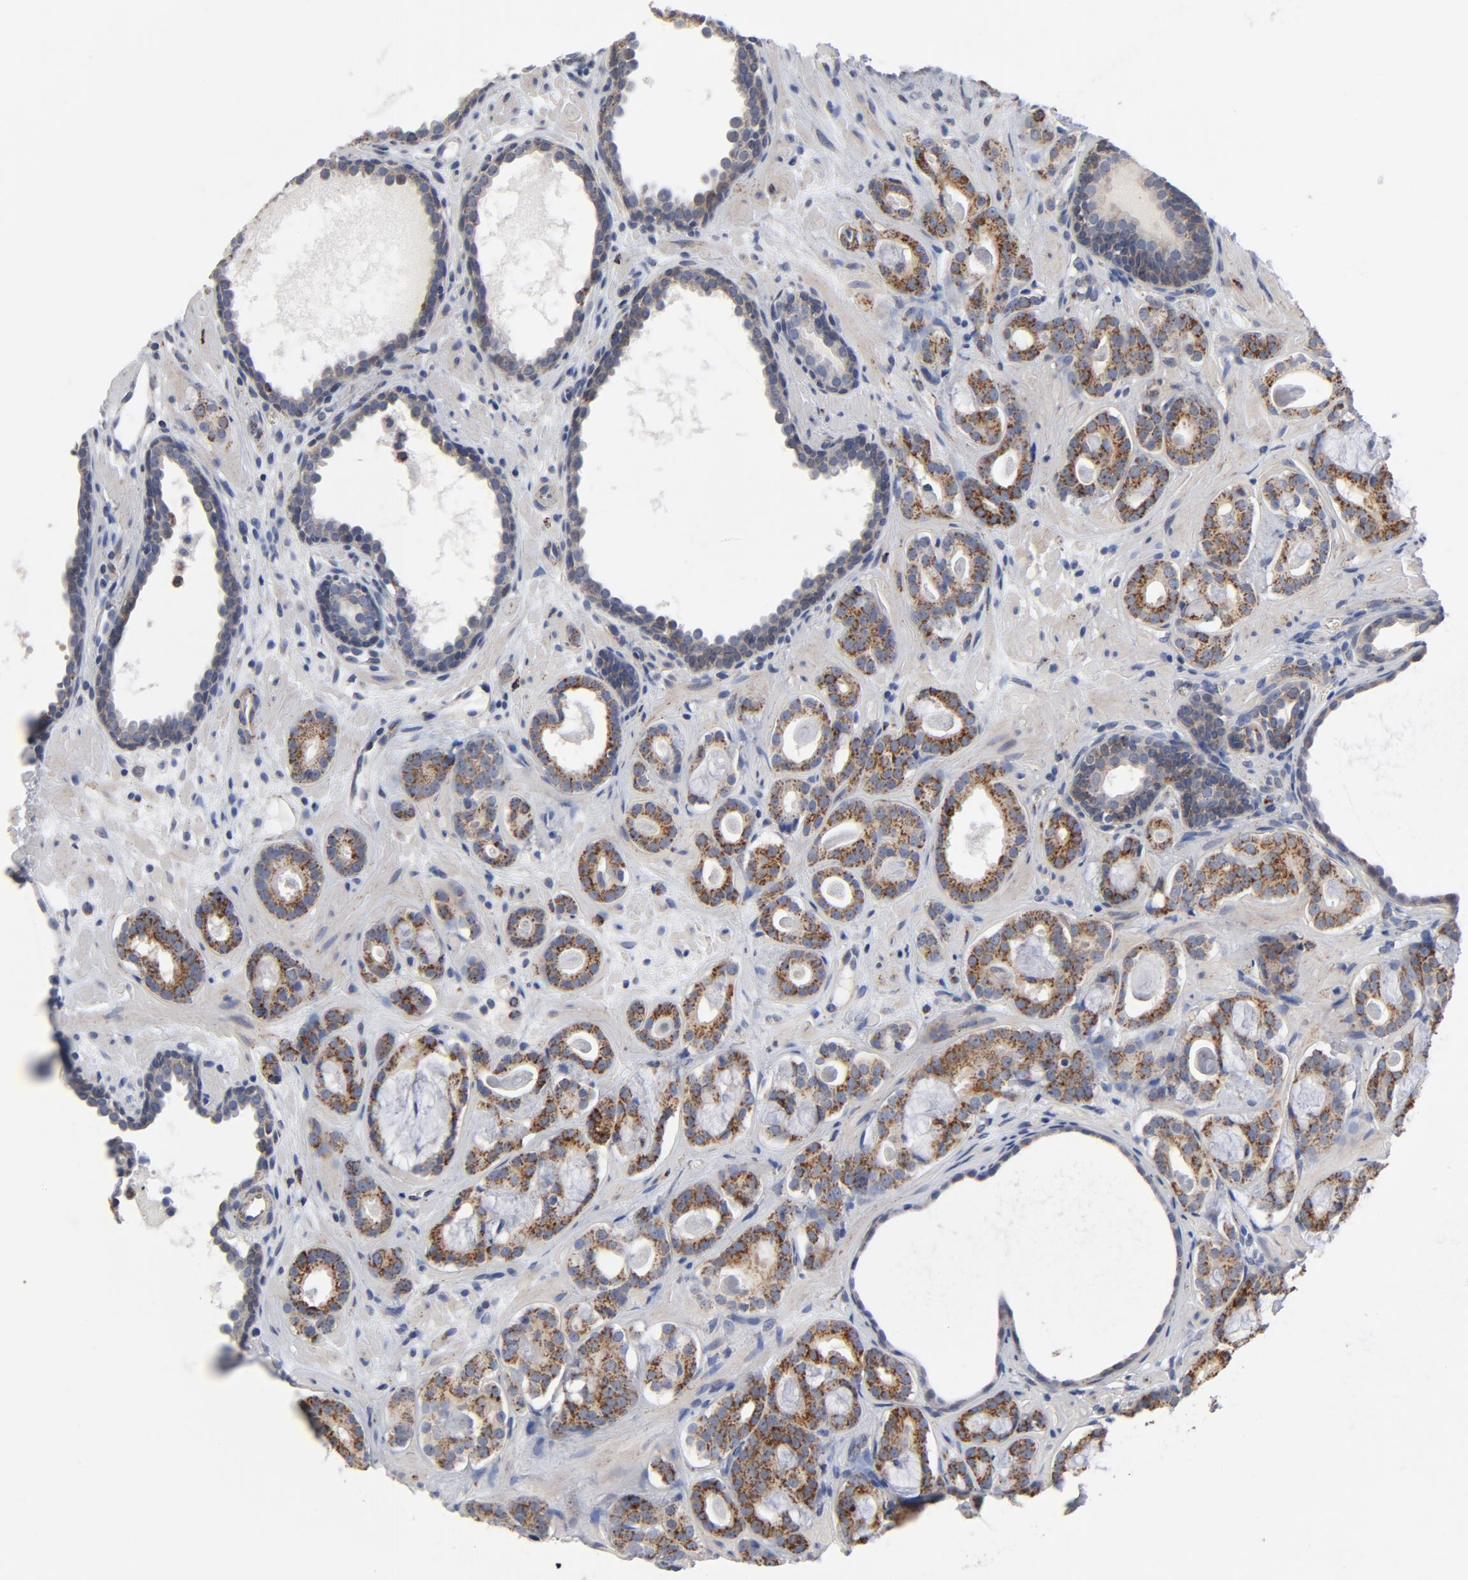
{"staining": {"intensity": "moderate", "quantity": ">75%", "location": "cytoplasmic/membranous"}, "tissue": "prostate cancer", "cell_type": "Tumor cells", "image_type": "cancer", "snomed": [{"axis": "morphology", "description": "Adenocarcinoma, Low grade"}, {"axis": "topography", "description": "Prostate"}], "caption": "Protein staining shows moderate cytoplasmic/membranous expression in about >75% of tumor cells in prostate cancer (adenocarcinoma (low-grade)). The staining was performed using DAB to visualize the protein expression in brown, while the nuclei were stained in blue with hematoxylin (Magnification: 20x).", "gene": "NDUFV2", "patient": {"sex": "male", "age": 57}}